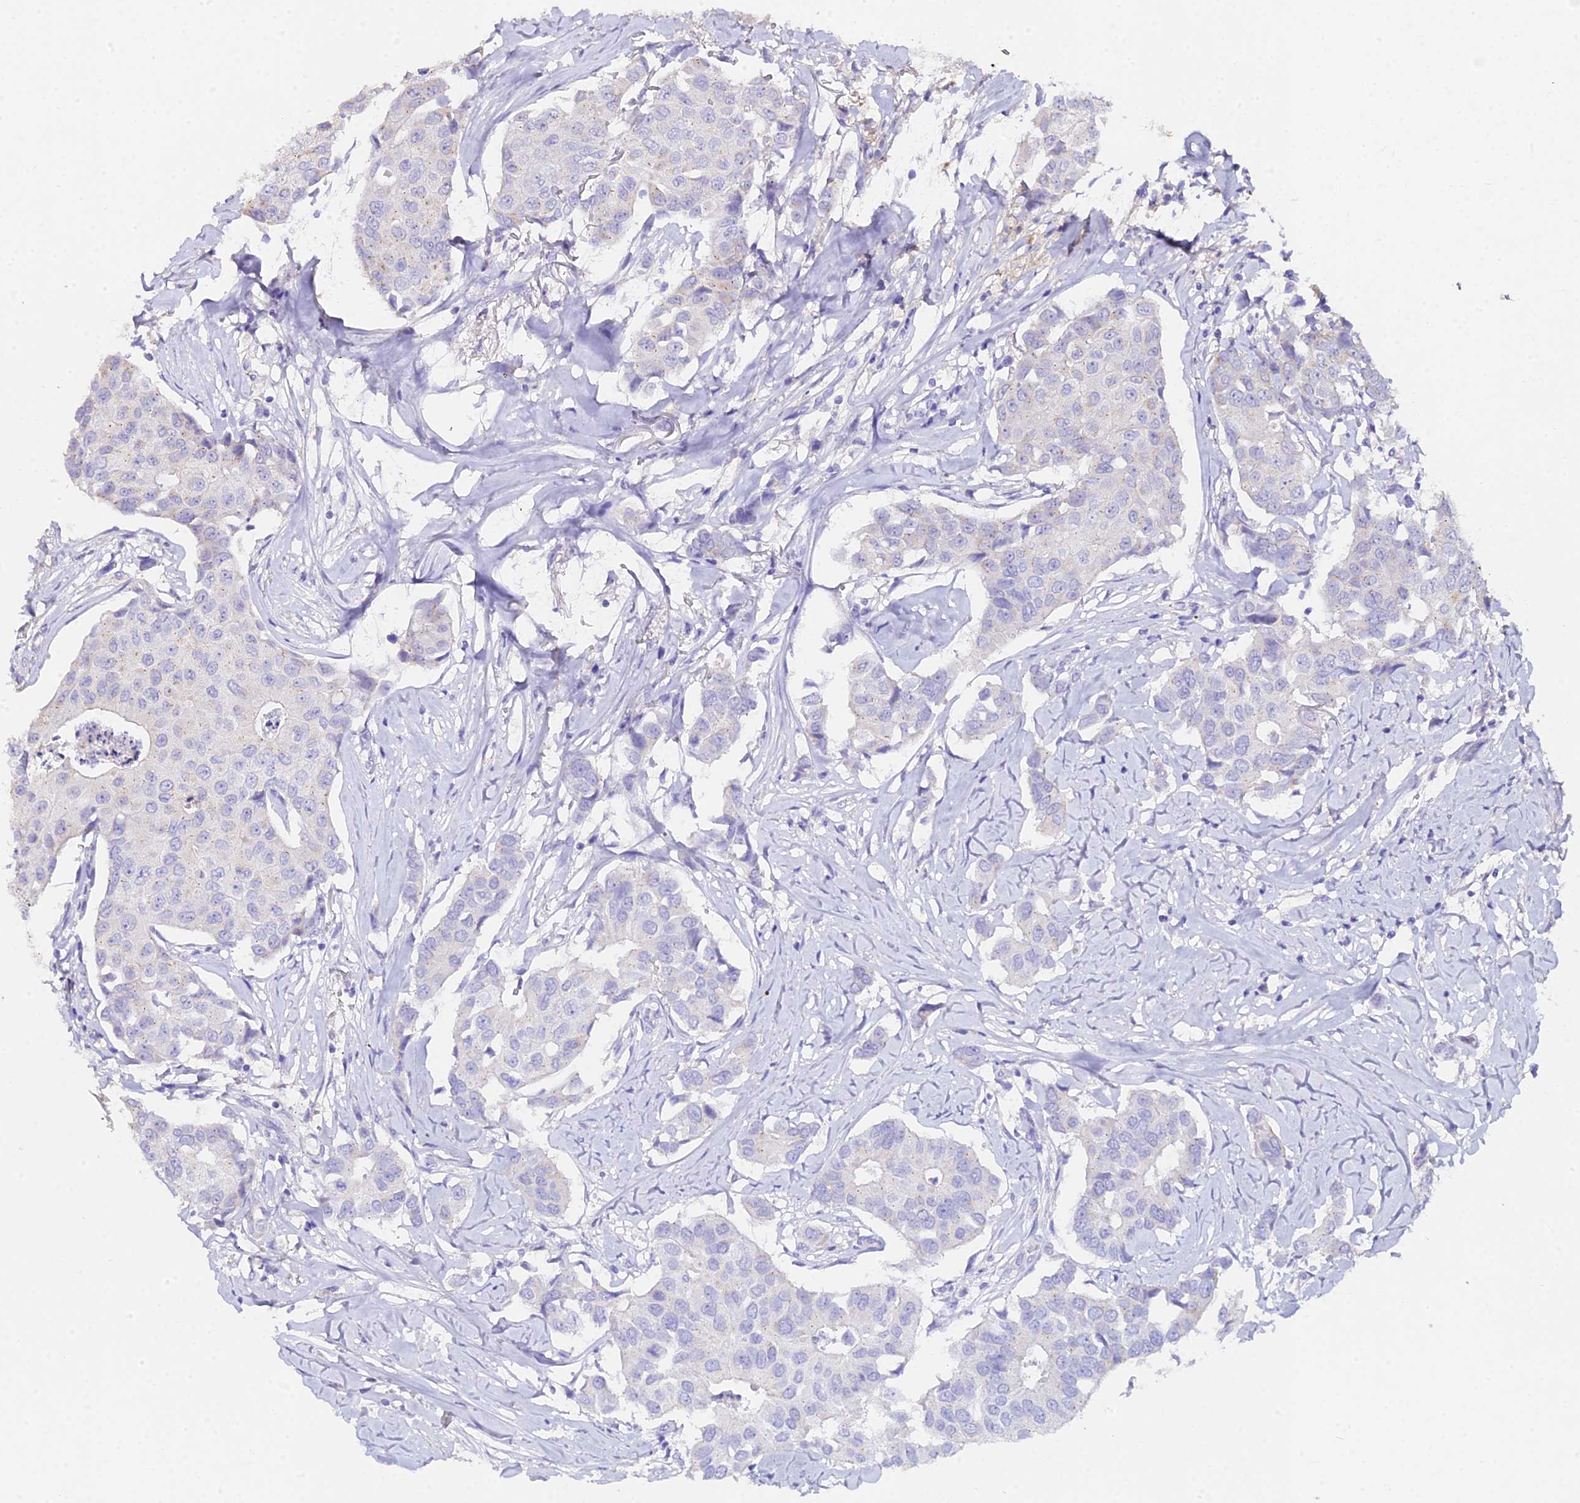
{"staining": {"intensity": "negative", "quantity": "none", "location": "none"}, "tissue": "breast cancer", "cell_type": "Tumor cells", "image_type": "cancer", "snomed": [{"axis": "morphology", "description": "Duct carcinoma"}, {"axis": "topography", "description": "Breast"}], "caption": "A high-resolution image shows immunohistochemistry staining of breast cancer (infiltrating ductal carcinoma), which demonstrates no significant expression in tumor cells.", "gene": "GLYAT", "patient": {"sex": "female", "age": 80}}